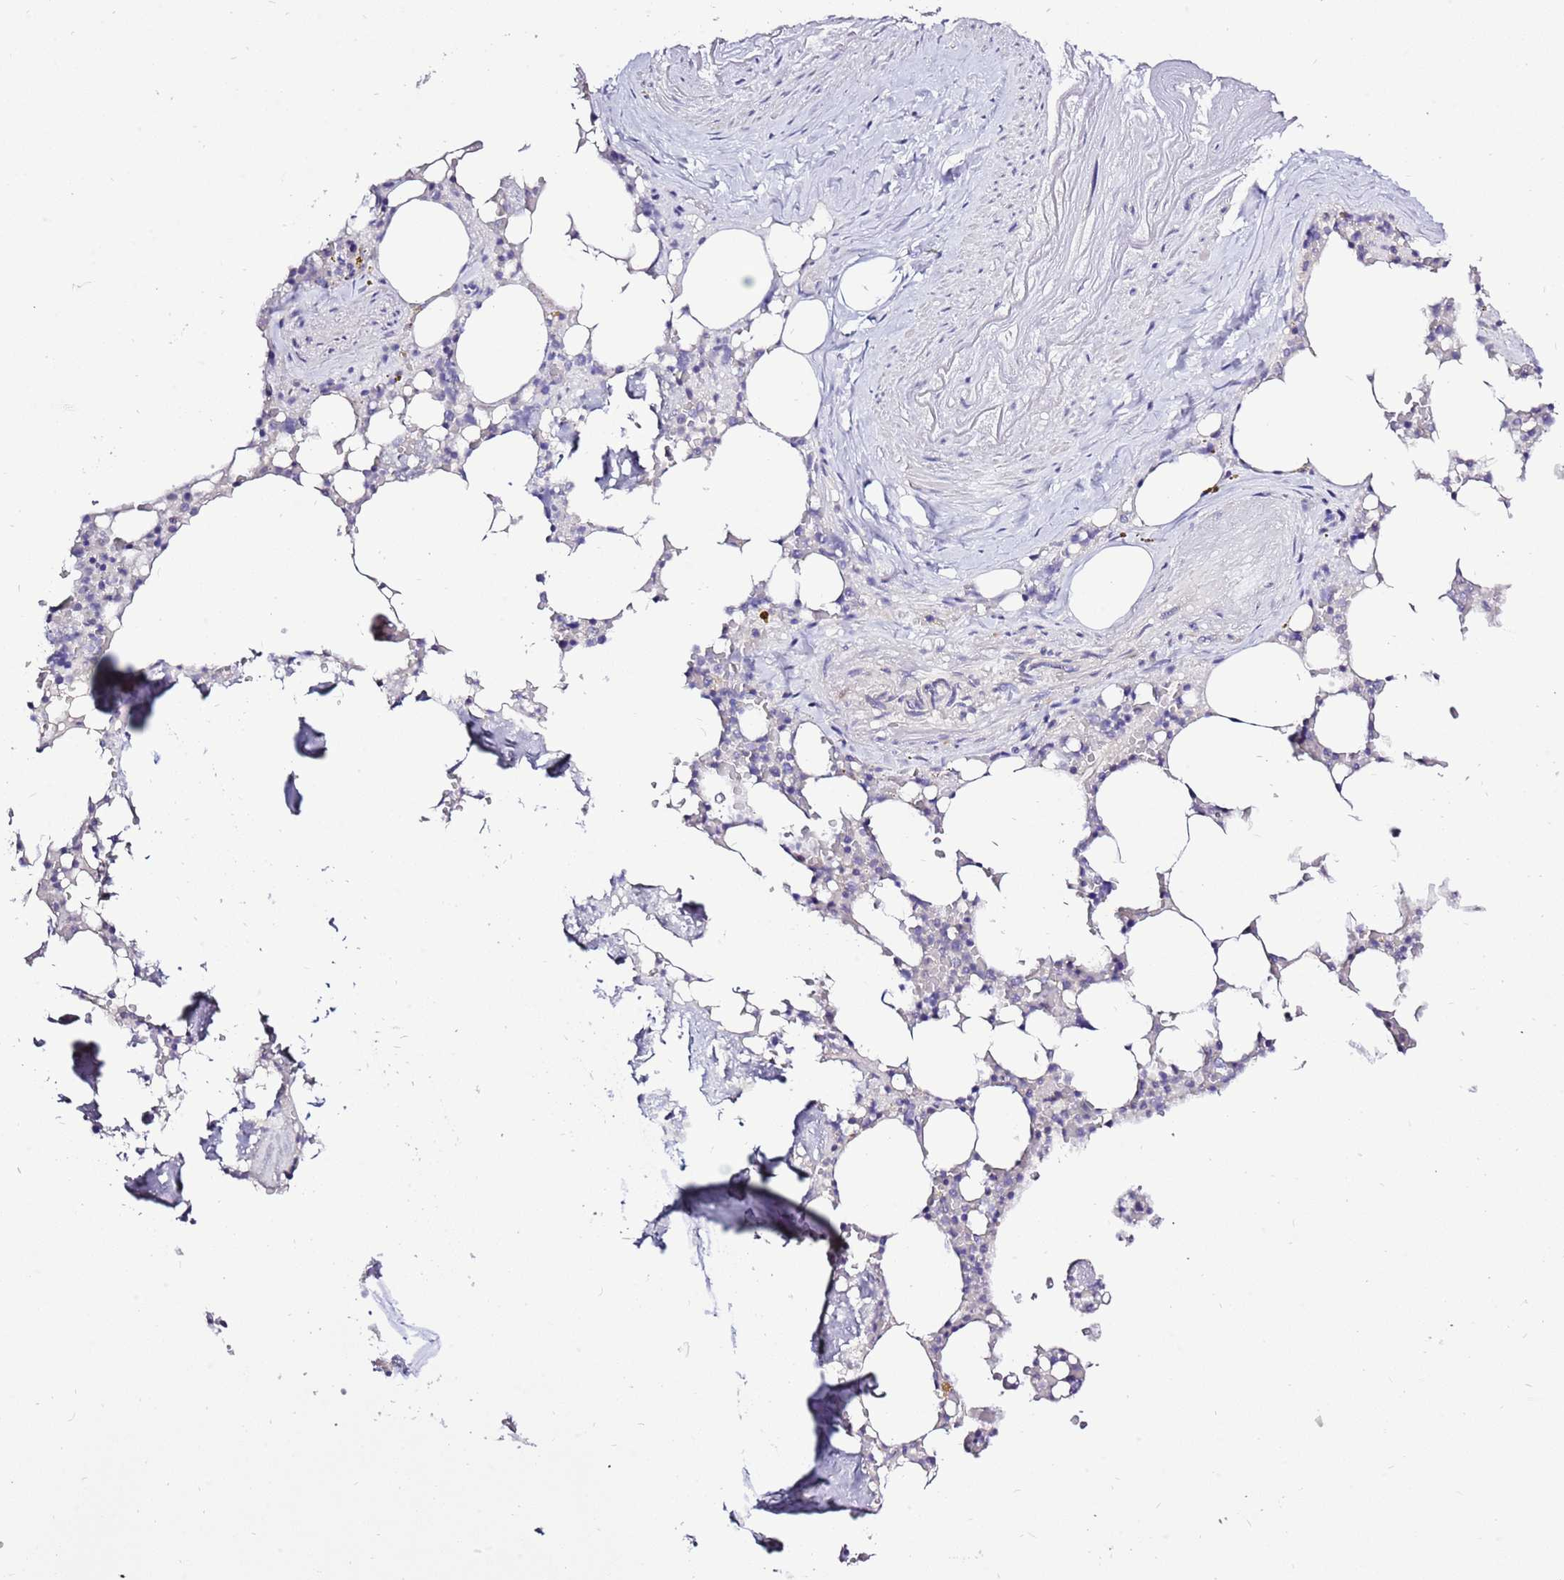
{"staining": {"intensity": "negative", "quantity": "none", "location": "none"}, "tissue": "bone marrow", "cell_type": "Hematopoietic cells", "image_type": "normal", "snomed": [{"axis": "morphology", "description": "Normal tissue, NOS"}, {"axis": "topography", "description": "Bone marrow"}], "caption": "This is an immunohistochemistry photomicrograph of normal bone marrow. There is no positivity in hematopoietic cells.", "gene": "GLCE", "patient": {"sex": "male", "age": 64}}